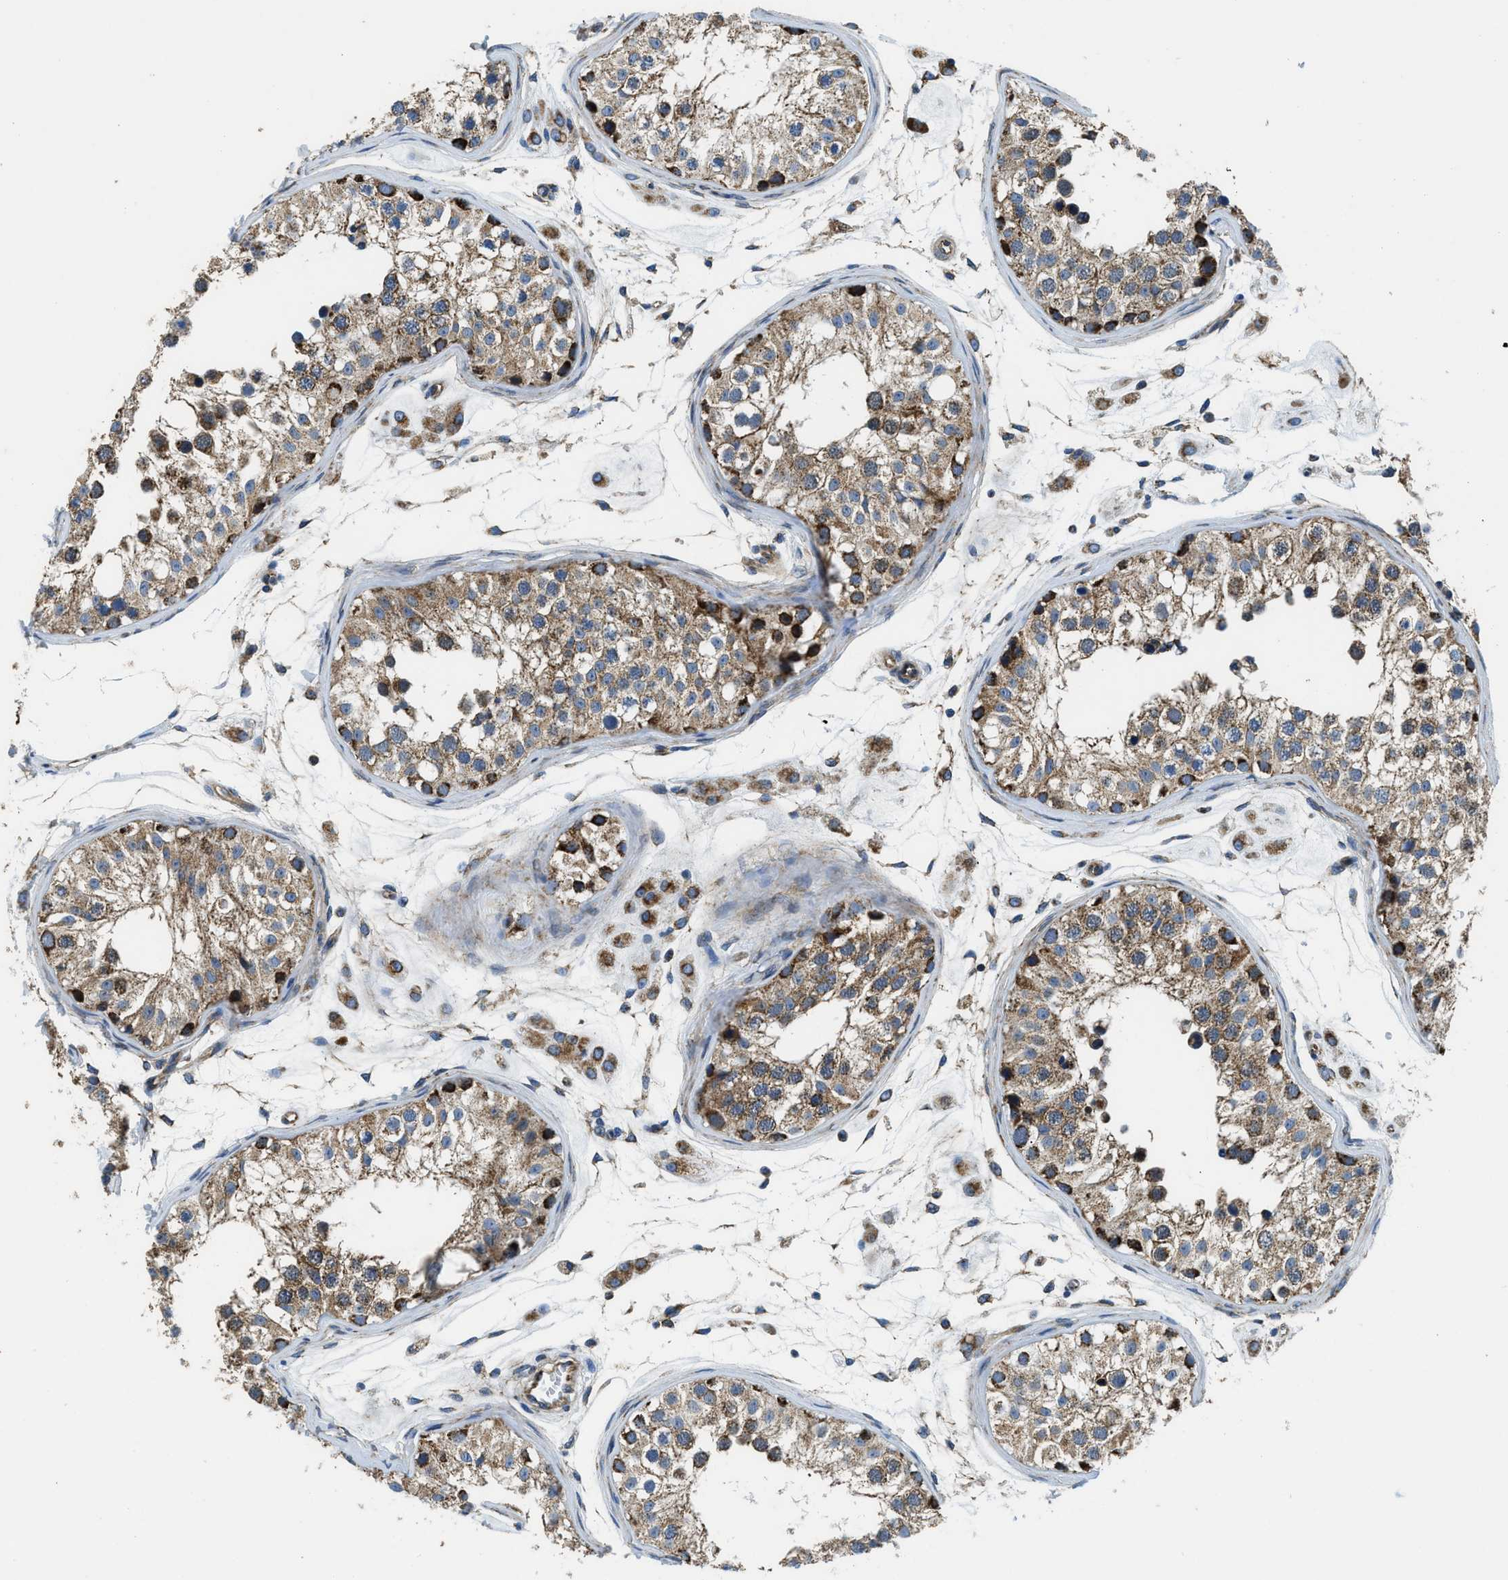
{"staining": {"intensity": "strong", "quantity": "25%-75%", "location": "cytoplasmic/membranous"}, "tissue": "testis", "cell_type": "Cells in seminiferous ducts", "image_type": "normal", "snomed": [{"axis": "morphology", "description": "Normal tissue, NOS"}, {"axis": "morphology", "description": "Adenocarcinoma, metastatic, NOS"}, {"axis": "topography", "description": "Testis"}], "caption": "Immunohistochemistry staining of benign testis, which reveals high levels of strong cytoplasmic/membranous positivity in about 25%-75% of cells in seminiferous ducts indicating strong cytoplasmic/membranous protein positivity. The staining was performed using DAB (brown) for protein detection and nuclei were counterstained in hematoxylin (blue).", "gene": "STK33", "patient": {"sex": "male", "age": 26}}